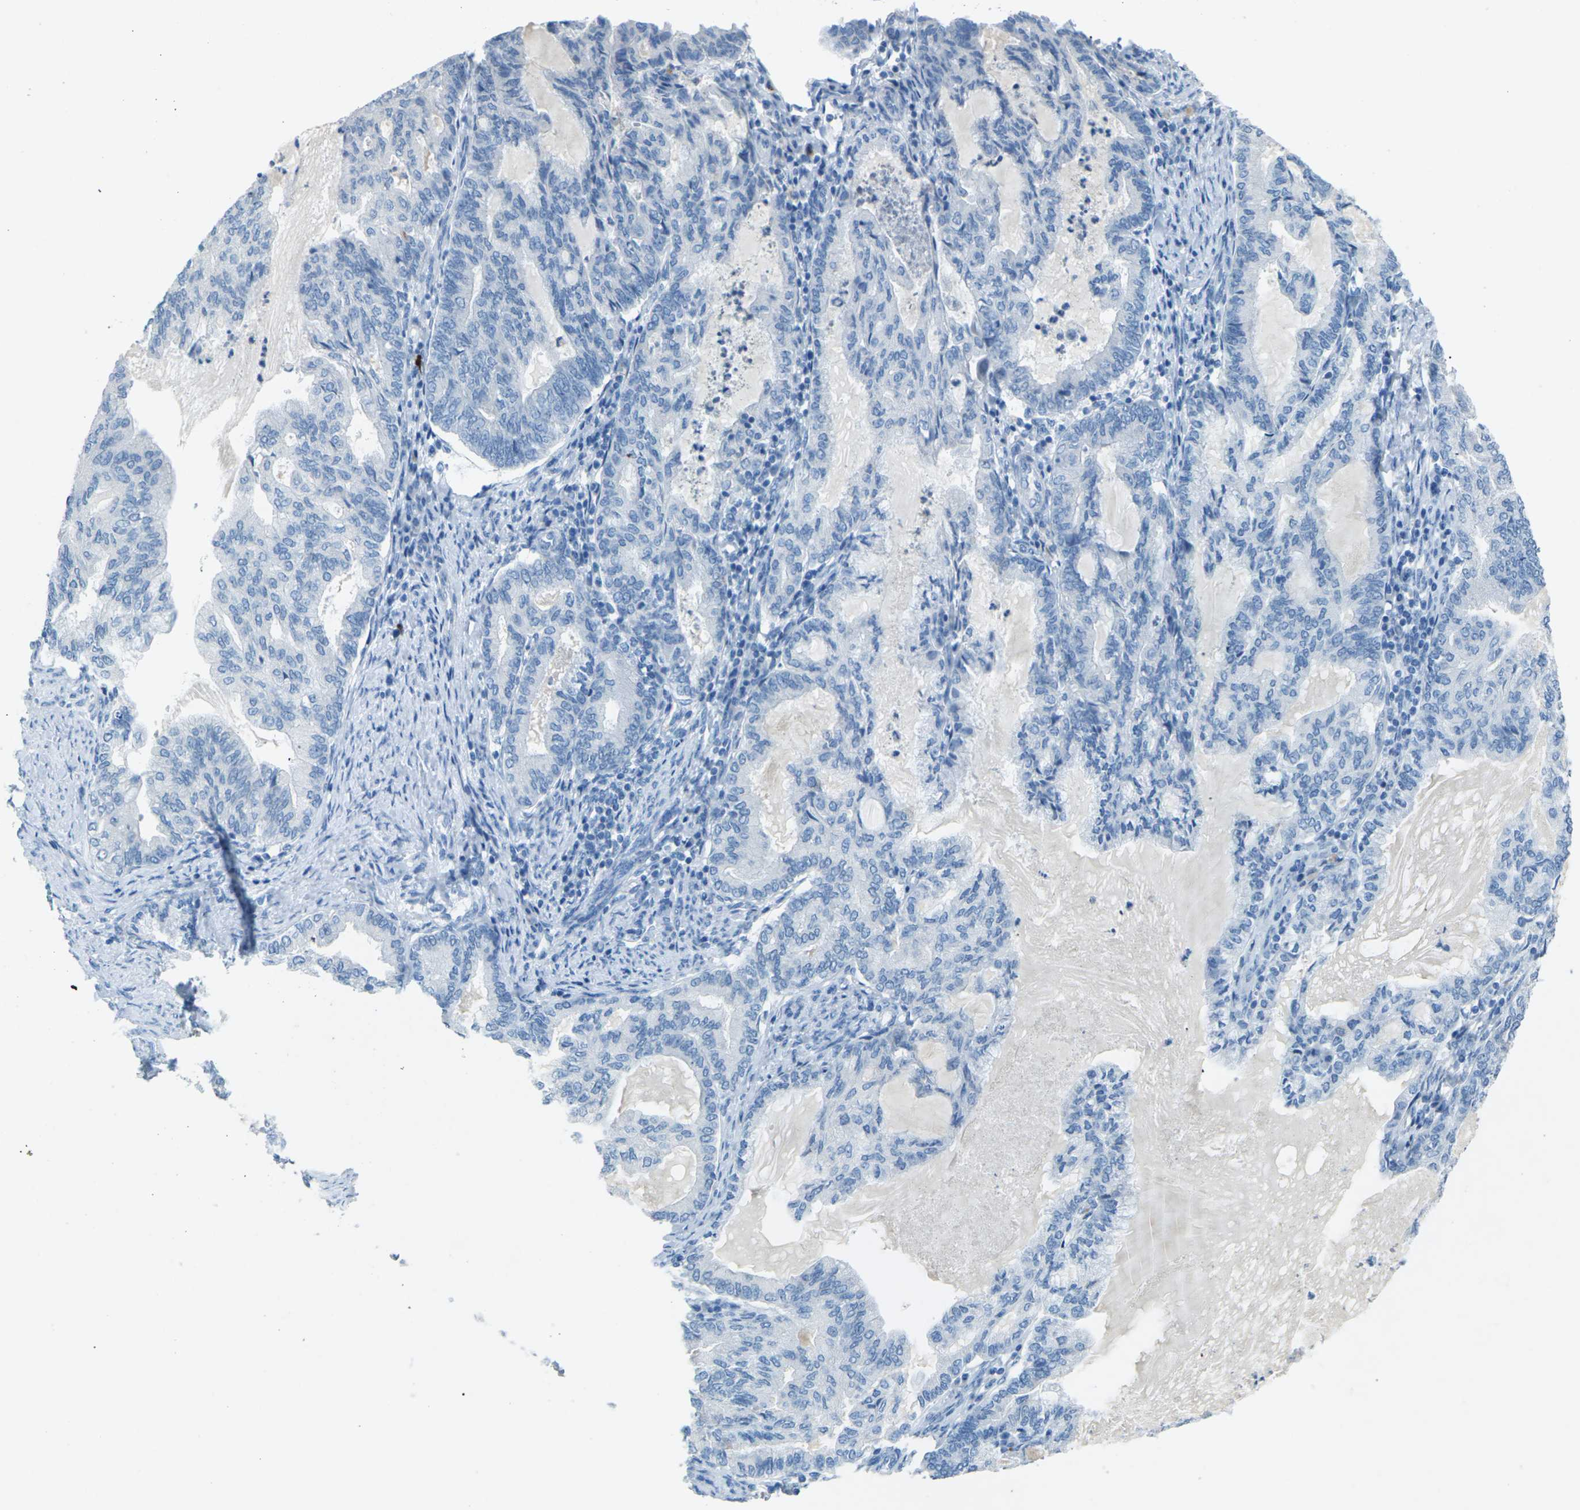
{"staining": {"intensity": "negative", "quantity": "none", "location": "none"}, "tissue": "endometrial cancer", "cell_type": "Tumor cells", "image_type": "cancer", "snomed": [{"axis": "morphology", "description": "Adenocarcinoma, NOS"}, {"axis": "topography", "description": "Endometrium"}], "caption": "This is an immunohistochemistry (IHC) photomicrograph of human endometrial adenocarcinoma. There is no expression in tumor cells.", "gene": "CDH16", "patient": {"sex": "female", "age": 86}}